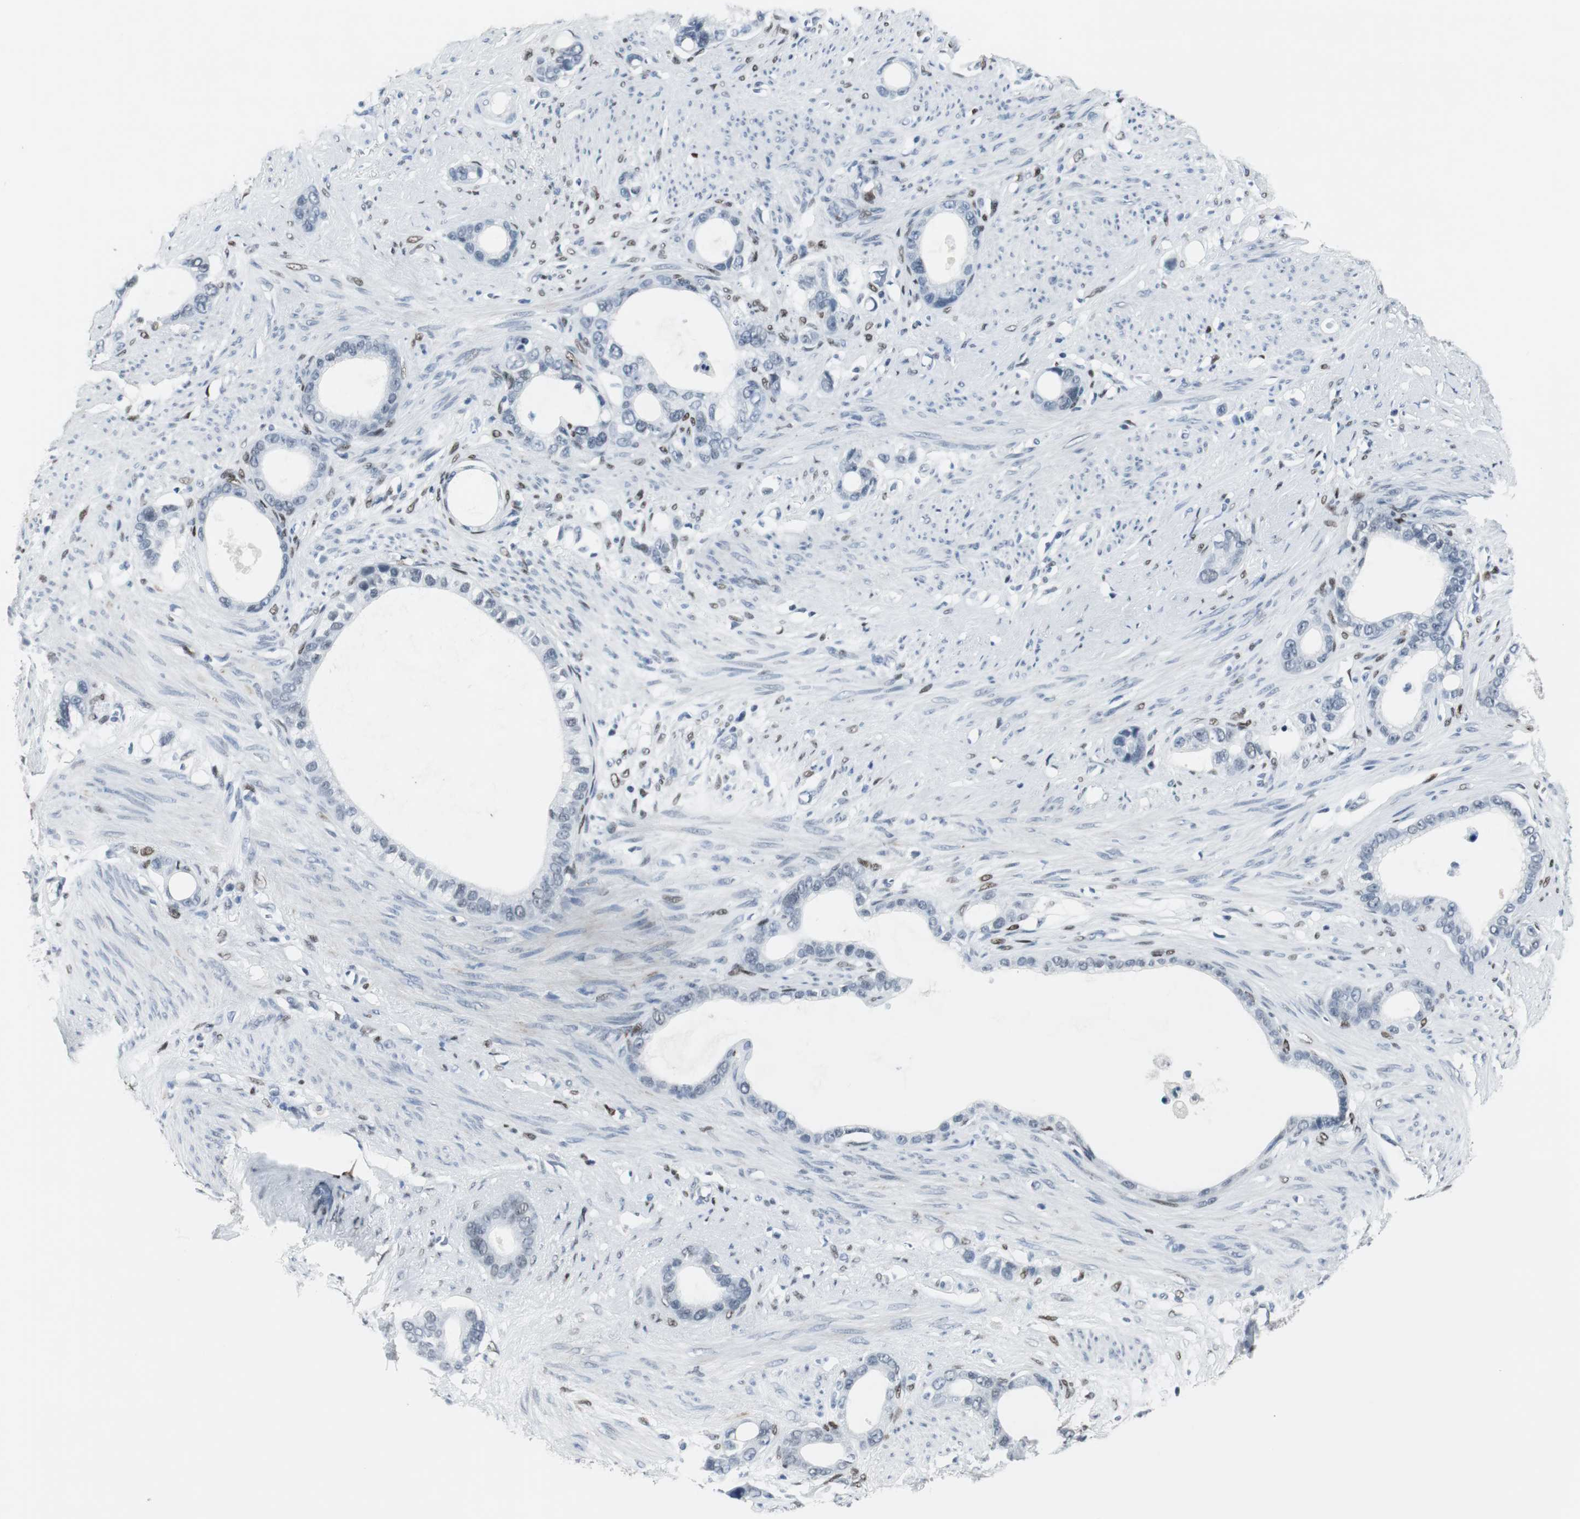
{"staining": {"intensity": "negative", "quantity": "none", "location": "none"}, "tissue": "stomach cancer", "cell_type": "Tumor cells", "image_type": "cancer", "snomed": [{"axis": "morphology", "description": "Adenocarcinoma, NOS"}, {"axis": "topography", "description": "Stomach"}], "caption": "Tumor cells are negative for protein expression in human adenocarcinoma (stomach).", "gene": "ELK1", "patient": {"sex": "female", "age": 75}}